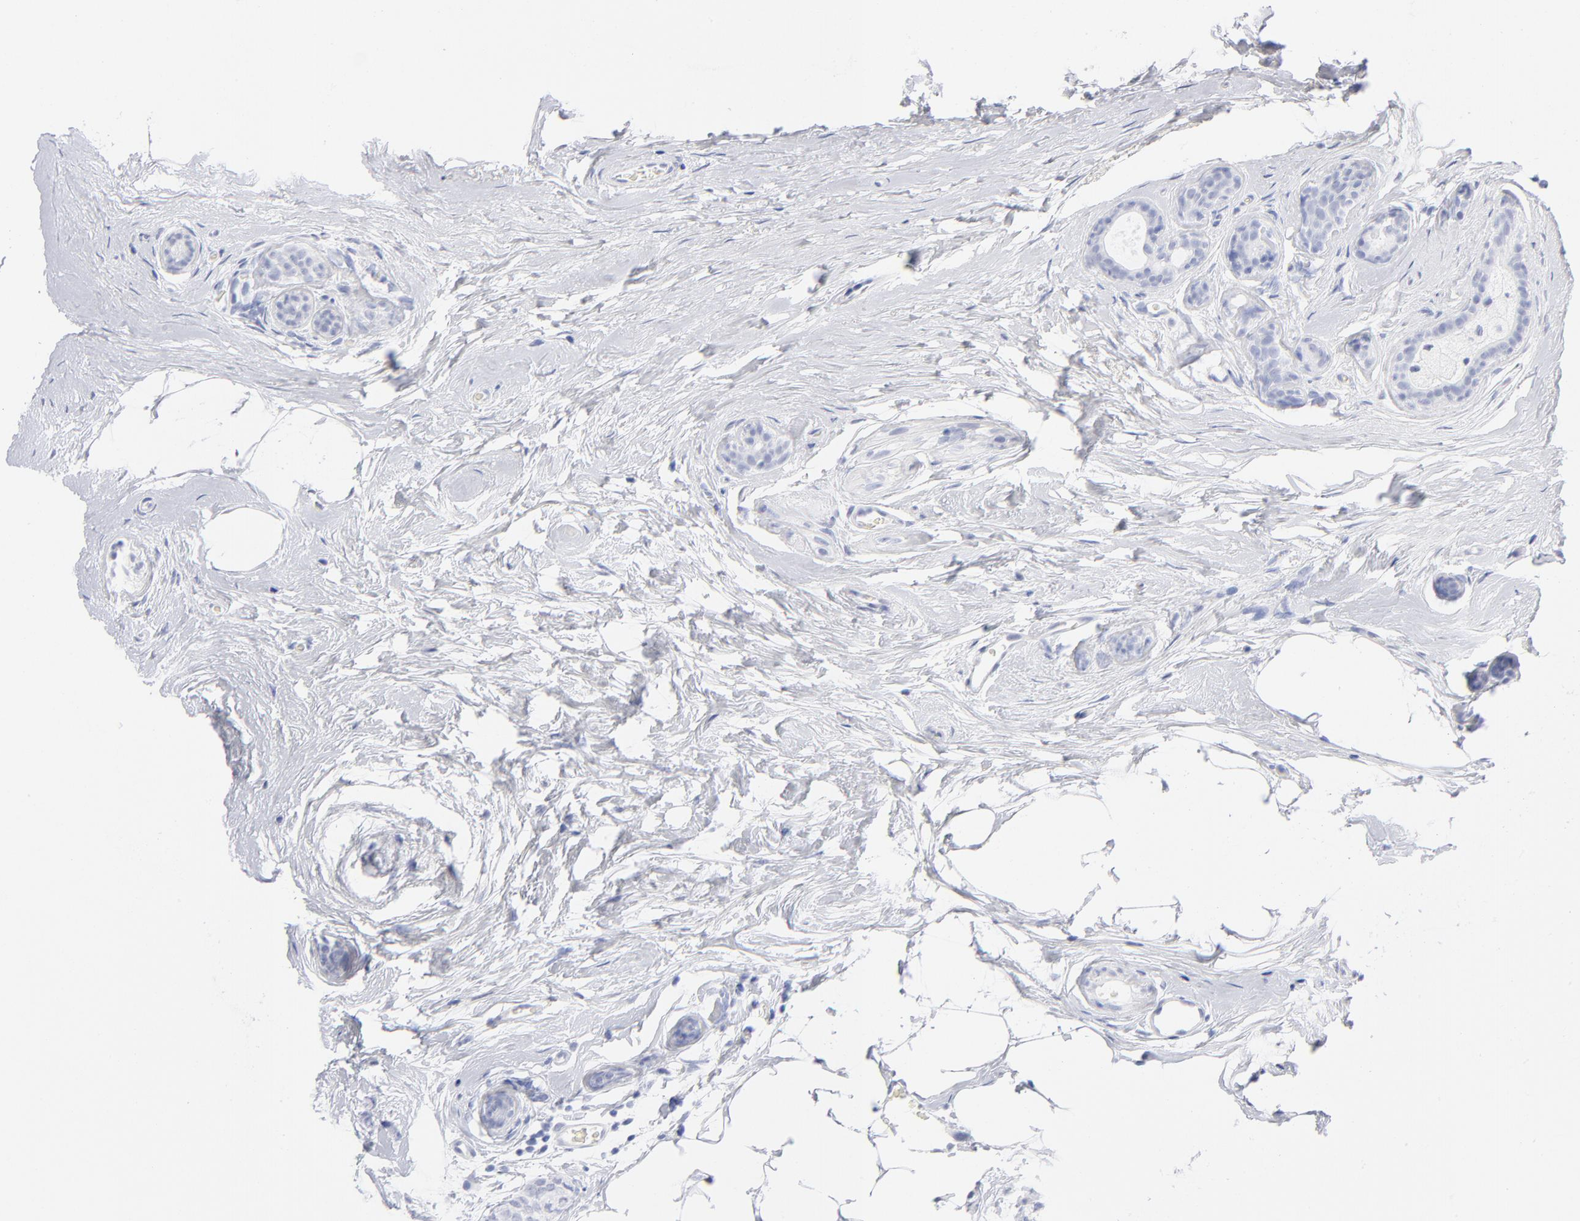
{"staining": {"intensity": "negative", "quantity": "none", "location": "none"}, "tissue": "breast cancer", "cell_type": "Tumor cells", "image_type": "cancer", "snomed": [{"axis": "morphology", "description": "Lobular carcinoma"}, {"axis": "topography", "description": "Breast"}], "caption": "A photomicrograph of human breast lobular carcinoma is negative for staining in tumor cells. Brightfield microscopy of immunohistochemistry (IHC) stained with DAB (brown) and hematoxylin (blue), captured at high magnification.", "gene": "ARG1", "patient": {"sex": "female", "age": 60}}